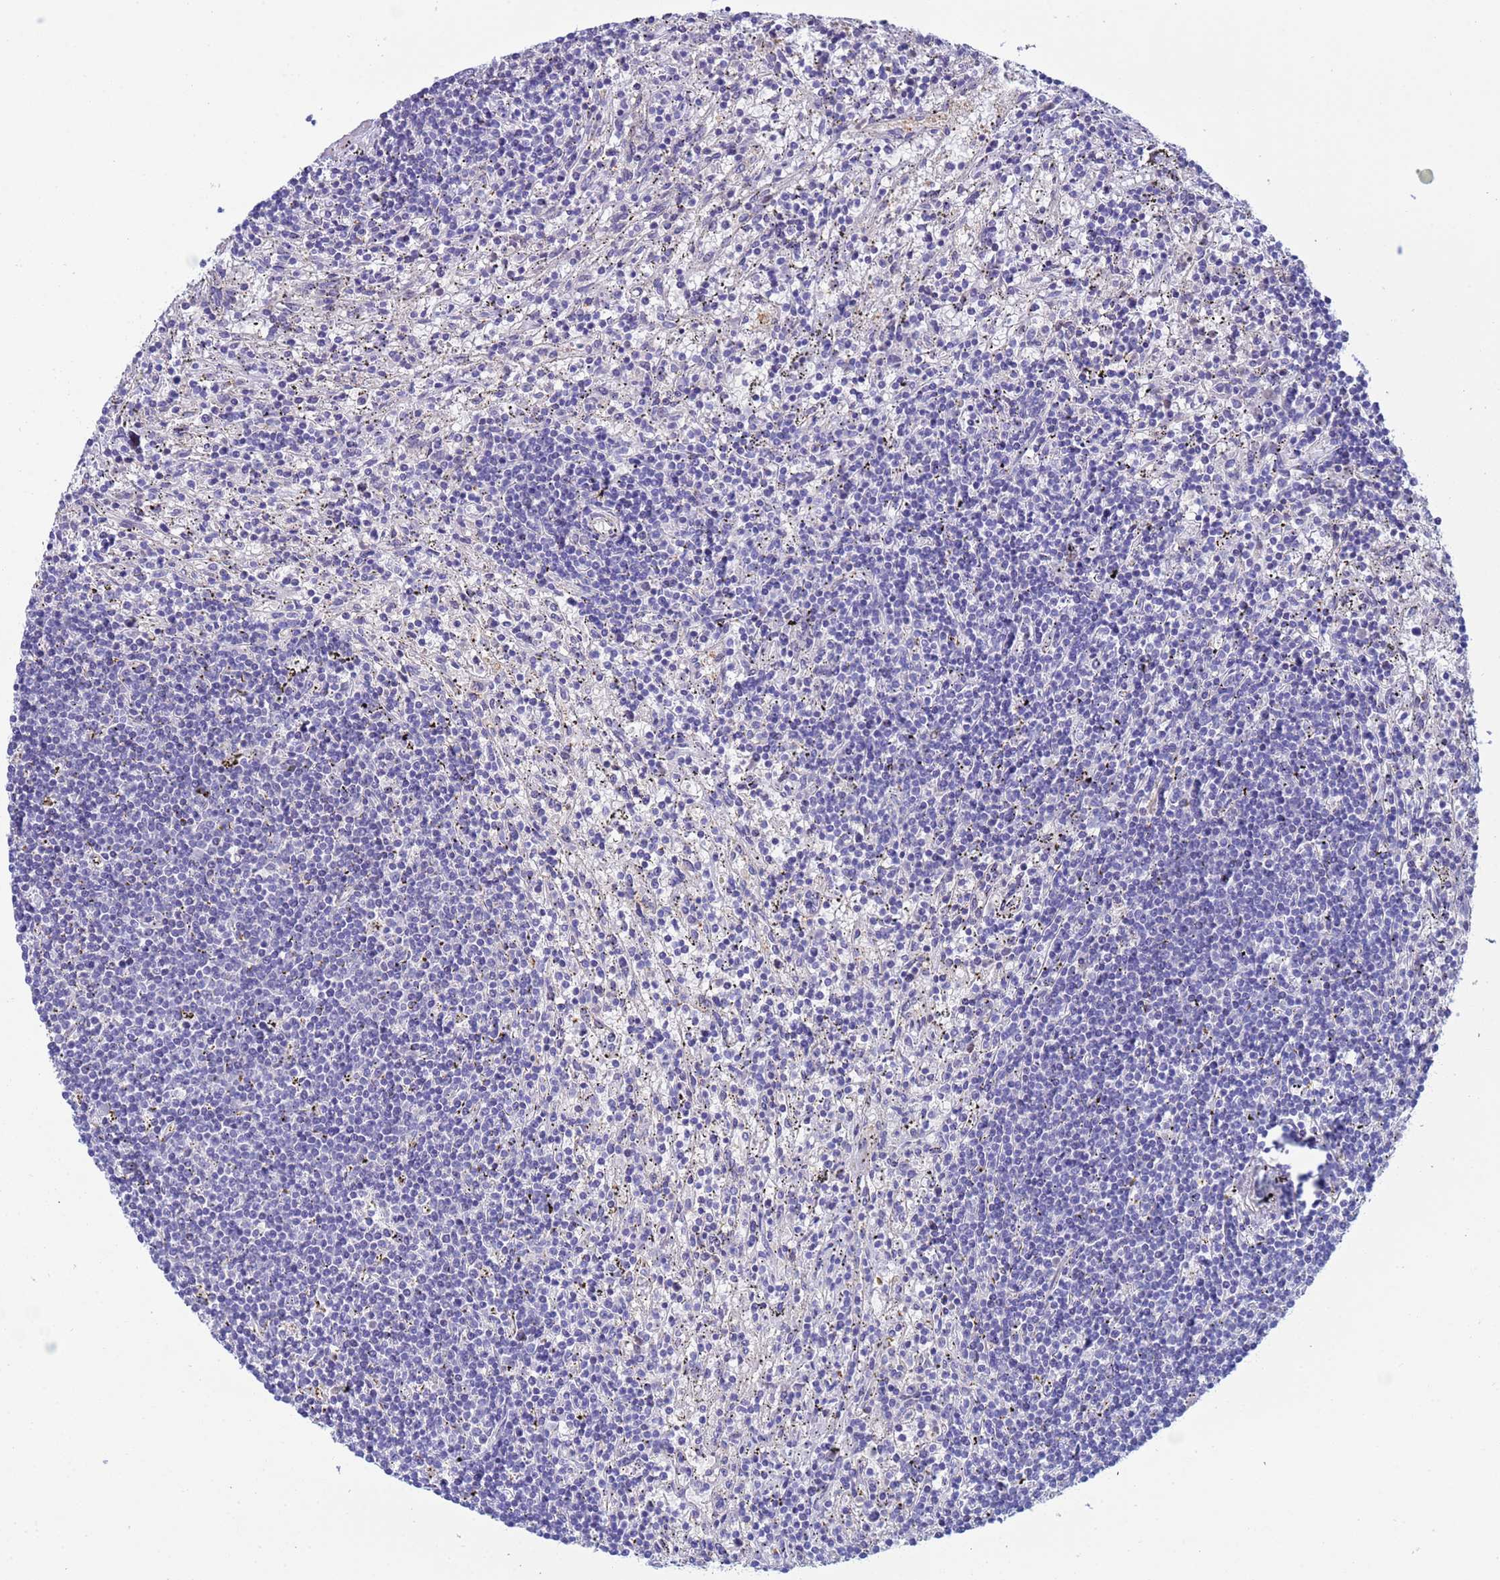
{"staining": {"intensity": "negative", "quantity": "none", "location": "none"}, "tissue": "lymphoma", "cell_type": "Tumor cells", "image_type": "cancer", "snomed": [{"axis": "morphology", "description": "Malignant lymphoma, non-Hodgkin's type, Low grade"}, {"axis": "topography", "description": "Spleen"}], "caption": "The immunohistochemistry photomicrograph has no significant staining in tumor cells of low-grade malignant lymphoma, non-Hodgkin's type tissue.", "gene": "PPP6R1", "patient": {"sex": "male", "age": 76}}